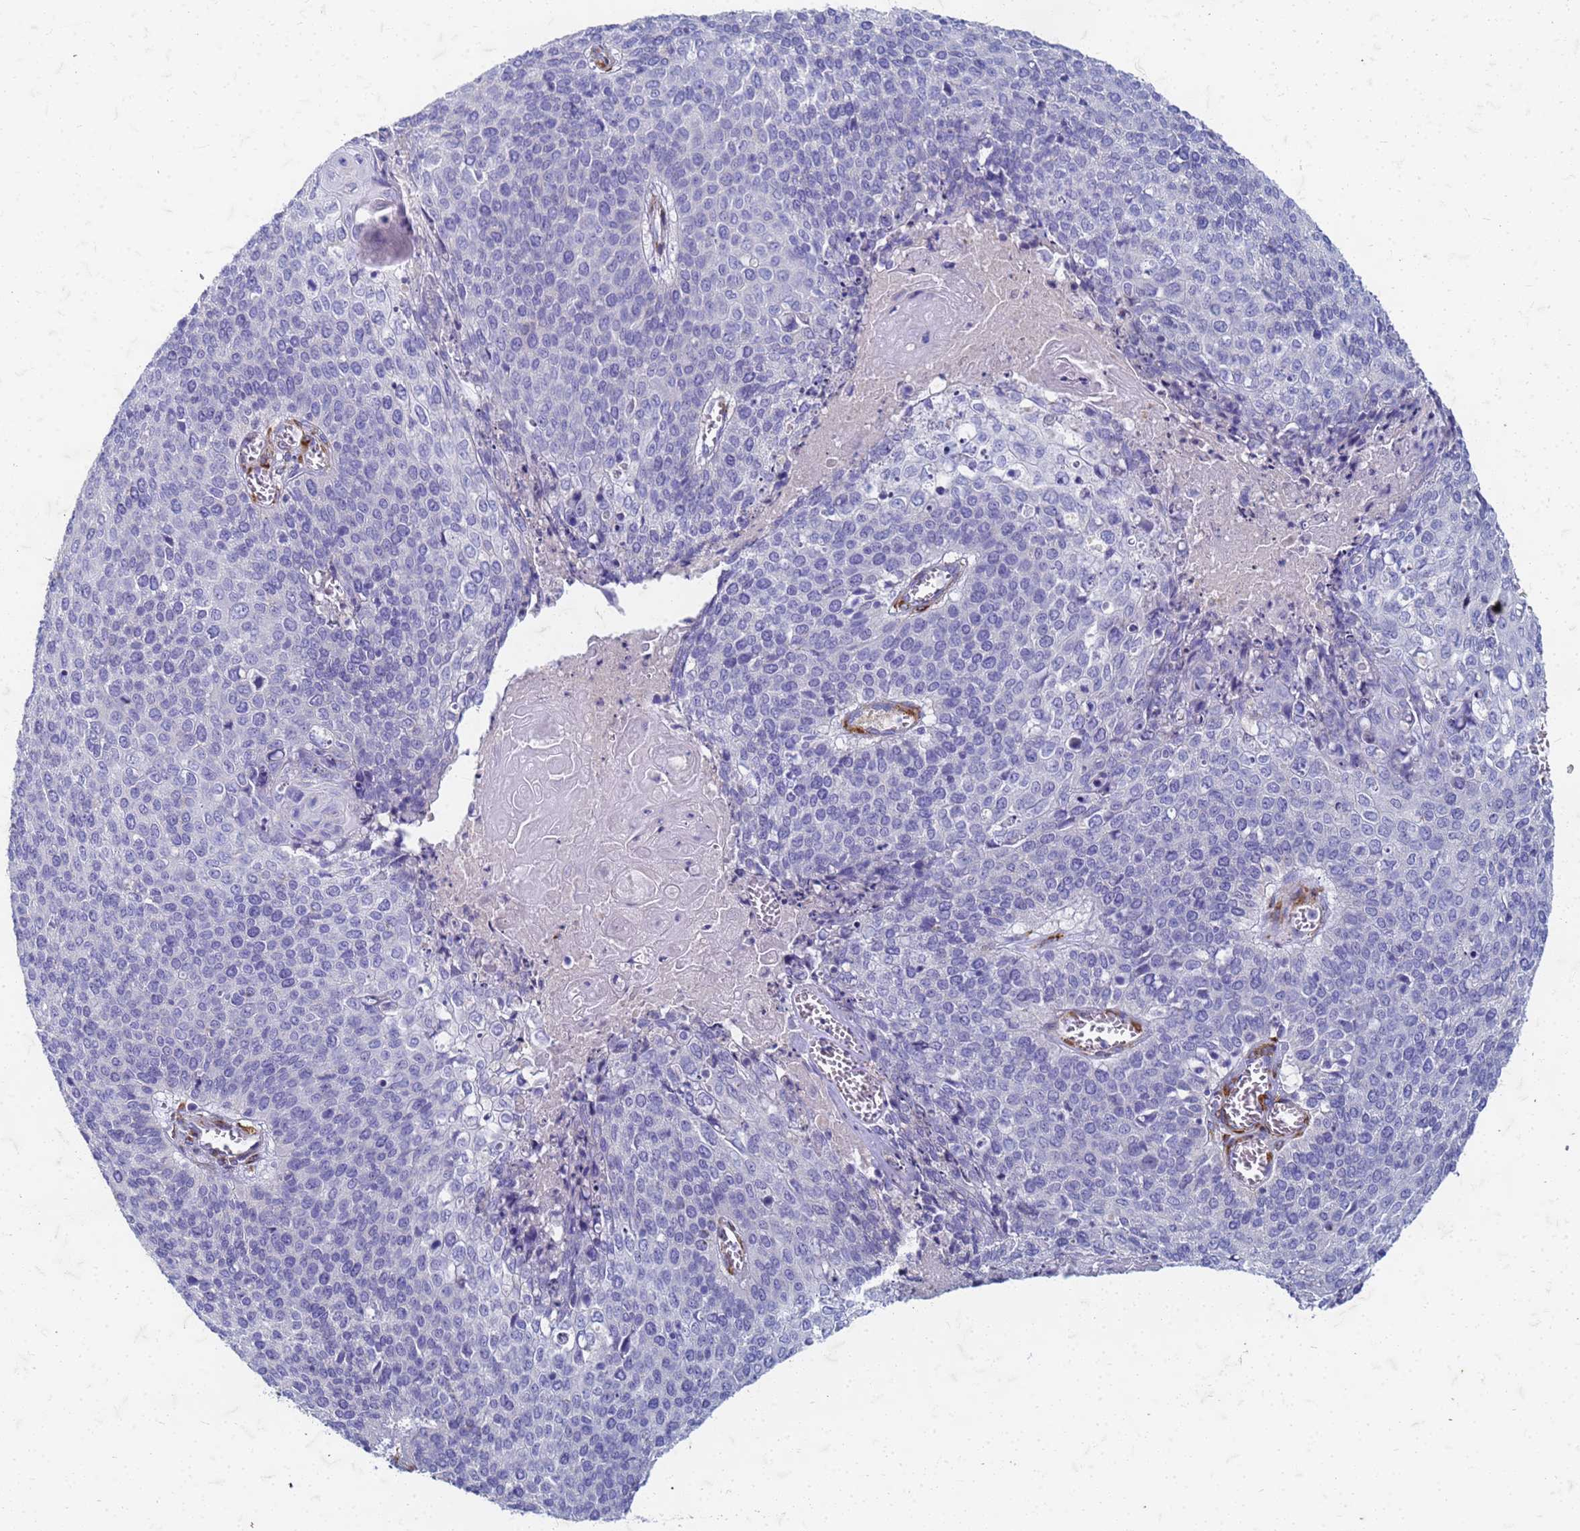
{"staining": {"intensity": "negative", "quantity": "none", "location": "none"}, "tissue": "cervical cancer", "cell_type": "Tumor cells", "image_type": "cancer", "snomed": [{"axis": "morphology", "description": "Squamous cell carcinoma, NOS"}, {"axis": "topography", "description": "Cervix"}], "caption": "DAB immunohistochemical staining of human squamous cell carcinoma (cervical) exhibits no significant expression in tumor cells. Nuclei are stained in blue.", "gene": "TRIM64B", "patient": {"sex": "female", "age": 39}}